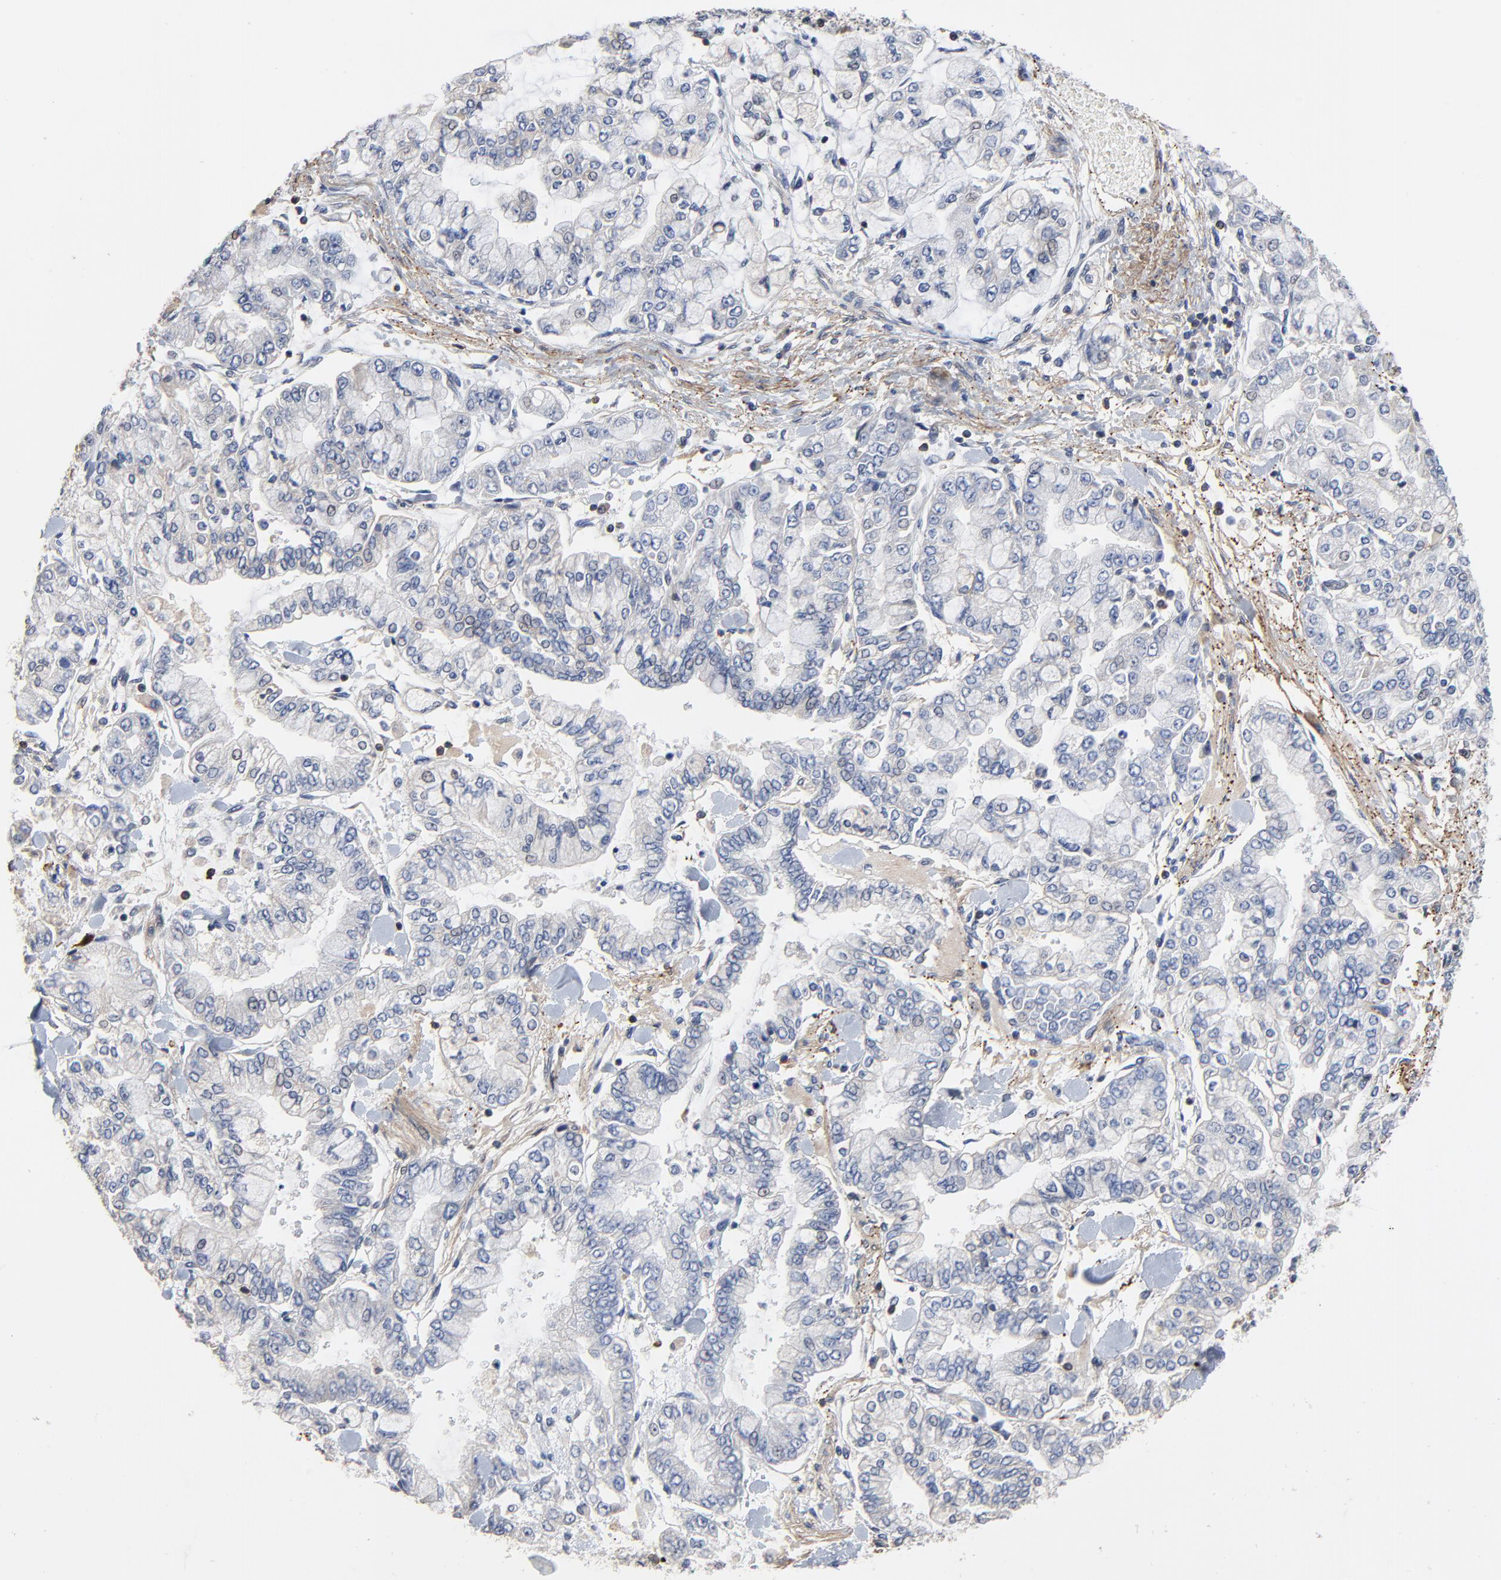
{"staining": {"intensity": "negative", "quantity": "none", "location": "none"}, "tissue": "stomach cancer", "cell_type": "Tumor cells", "image_type": "cancer", "snomed": [{"axis": "morphology", "description": "Normal tissue, NOS"}, {"axis": "morphology", "description": "Adenocarcinoma, NOS"}, {"axis": "topography", "description": "Stomach, upper"}, {"axis": "topography", "description": "Stomach"}], "caption": "Human adenocarcinoma (stomach) stained for a protein using IHC exhibits no expression in tumor cells.", "gene": "SKAP1", "patient": {"sex": "male", "age": 76}}